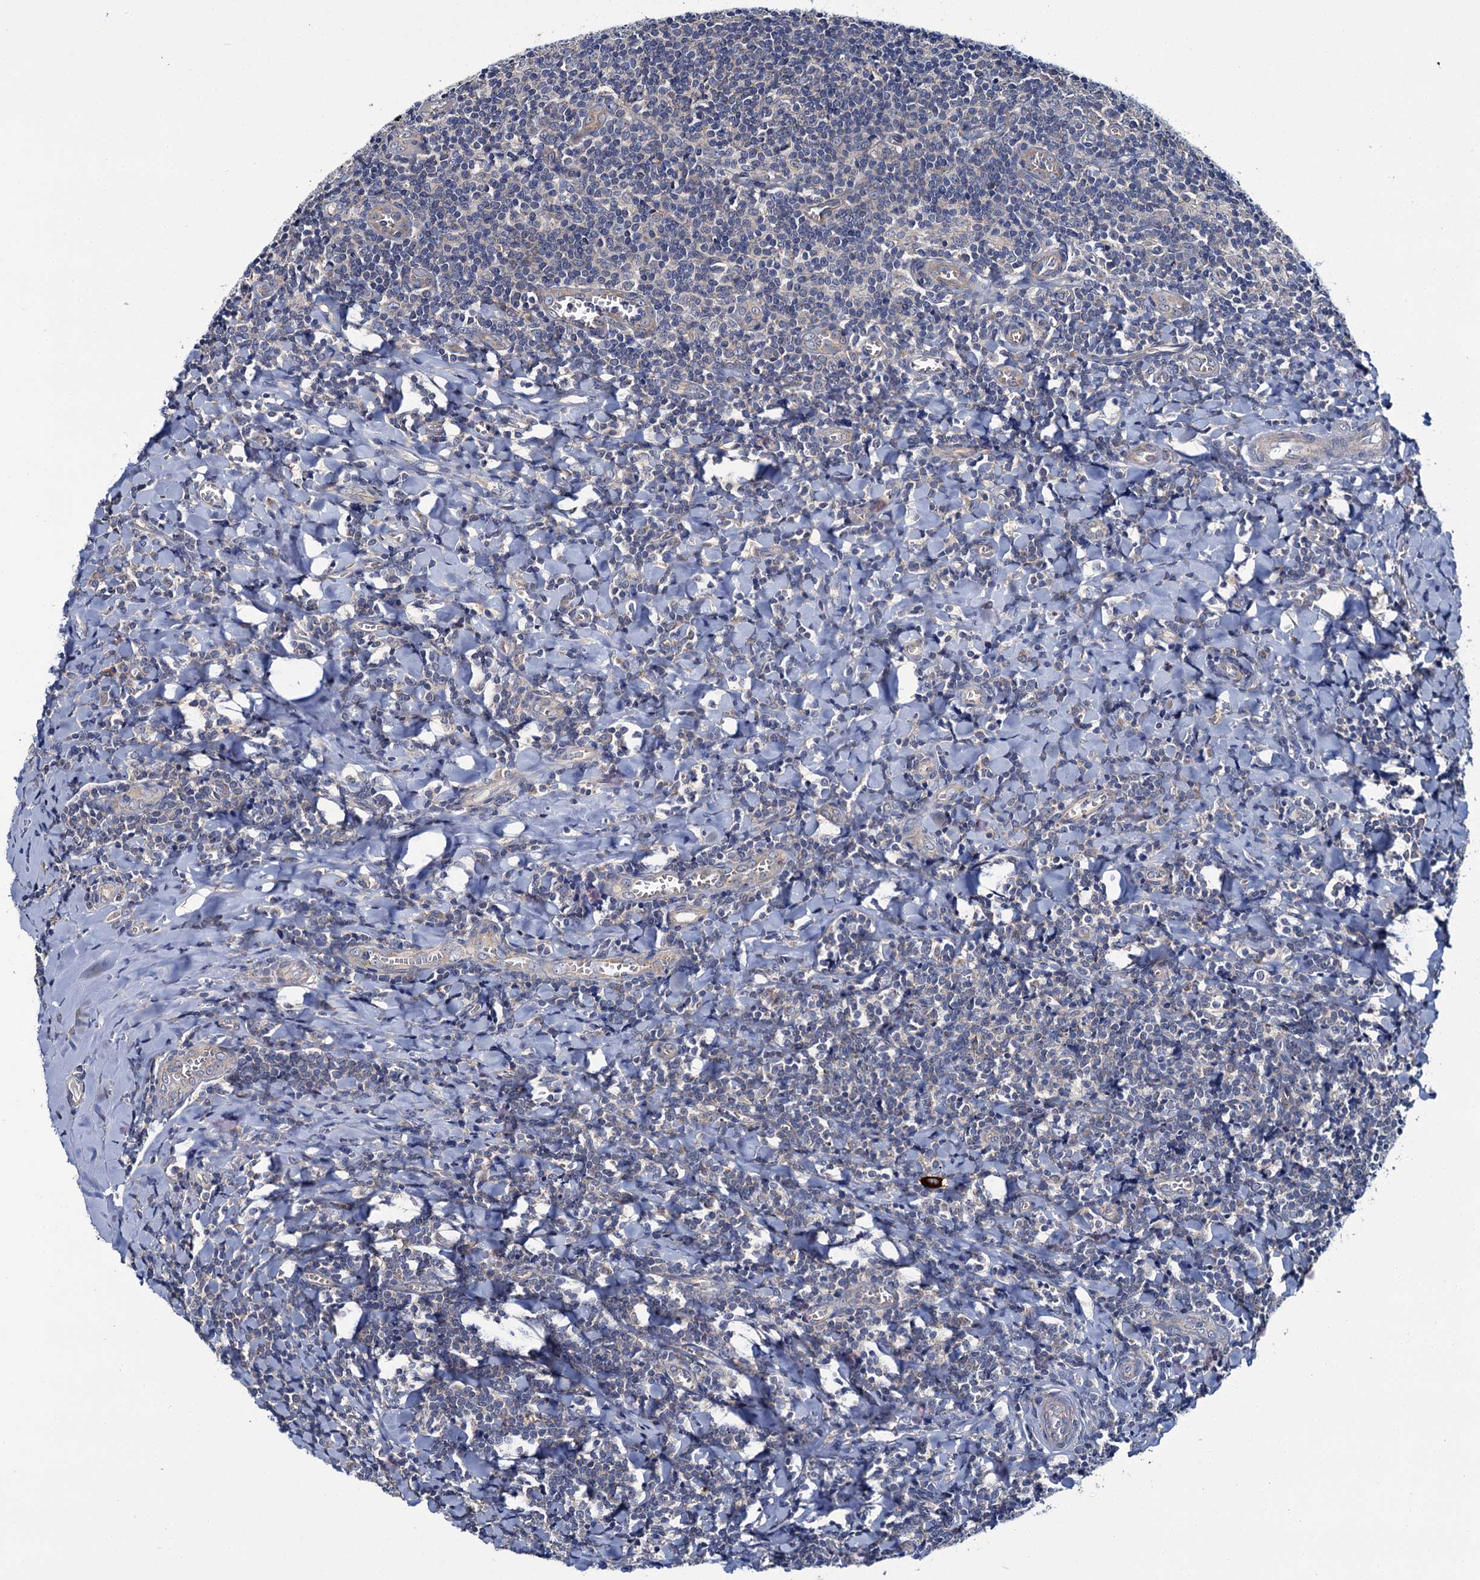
{"staining": {"intensity": "weak", "quantity": "<25%", "location": "cytoplasmic/membranous"}, "tissue": "tonsil", "cell_type": "Germinal center cells", "image_type": "normal", "snomed": [{"axis": "morphology", "description": "Normal tissue, NOS"}, {"axis": "topography", "description": "Tonsil"}], "caption": "Immunohistochemistry of normal human tonsil demonstrates no staining in germinal center cells. (Immunohistochemistry (ihc), brightfield microscopy, high magnification).", "gene": "CEP295", "patient": {"sex": "male", "age": 27}}